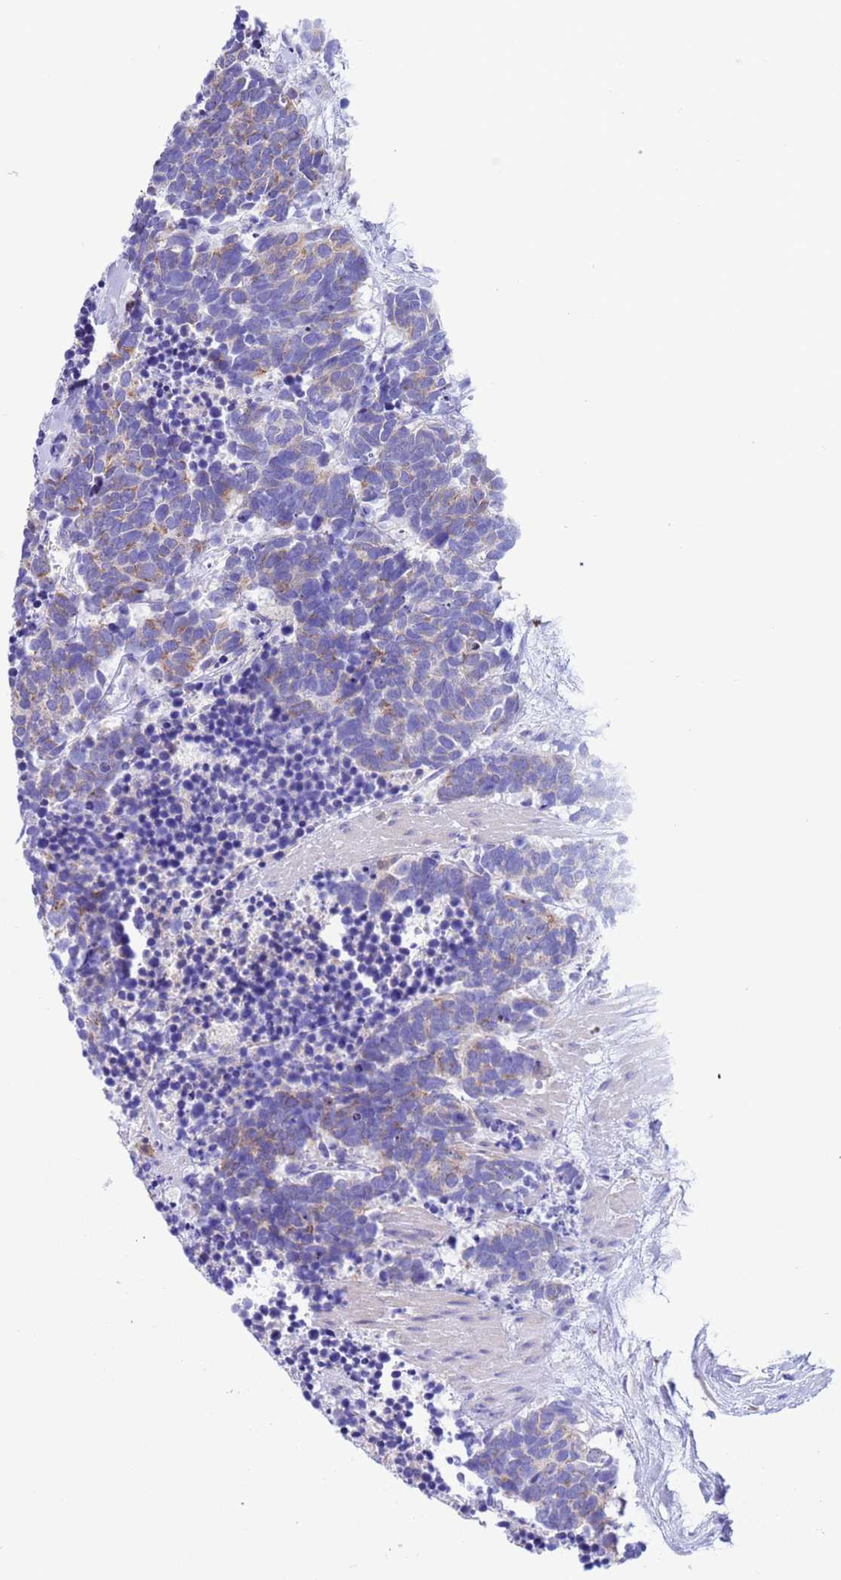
{"staining": {"intensity": "moderate", "quantity": "<25%", "location": "cytoplasmic/membranous"}, "tissue": "carcinoid", "cell_type": "Tumor cells", "image_type": "cancer", "snomed": [{"axis": "morphology", "description": "Carcinoma, NOS"}, {"axis": "morphology", "description": "Carcinoid, malignant, NOS"}, {"axis": "topography", "description": "Prostate"}], "caption": "Protein analysis of carcinoid (malignant) tissue shows moderate cytoplasmic/membranous staining in approximately <25% of tumor cells.", "gene": "C6orf47", "patient": {"sex": "male", "age": 57}}